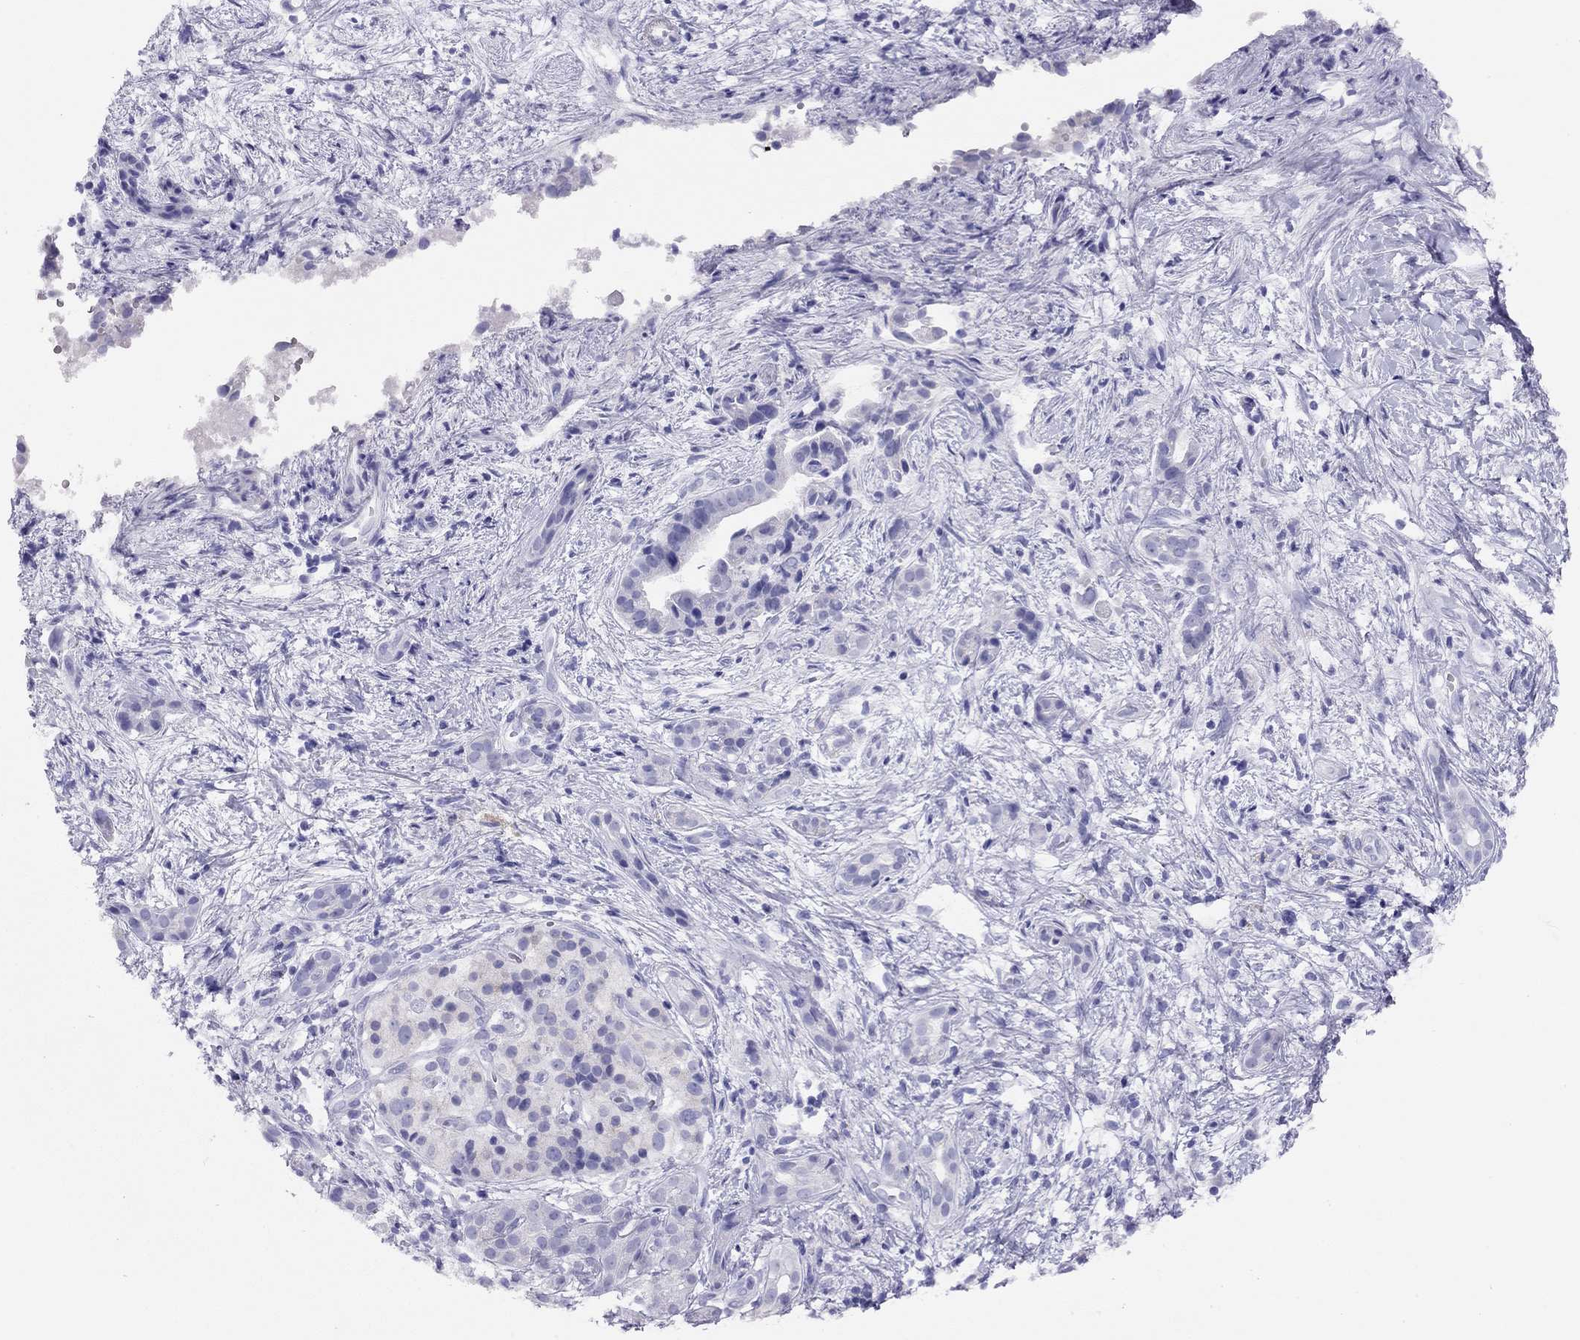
{"staining": {"intensity": "negative", "quantity": "none", "location": "none"}, "tissue": "pancreatic cancer", "cell_type": "Tumor cells", "image_type": "cancer", "snomed": [{"axis": "morphology", "description": "Adenocarcinoma, NOS"}, {"axis": "topography", "description": "Pancreas"}], "caption": "DAB immunohistochemical staining of human pancreatic cancer shows no significant positivity in tumor cells.", "gene": "LRIT2", "patient": {"sex": "male", "age": 61}}